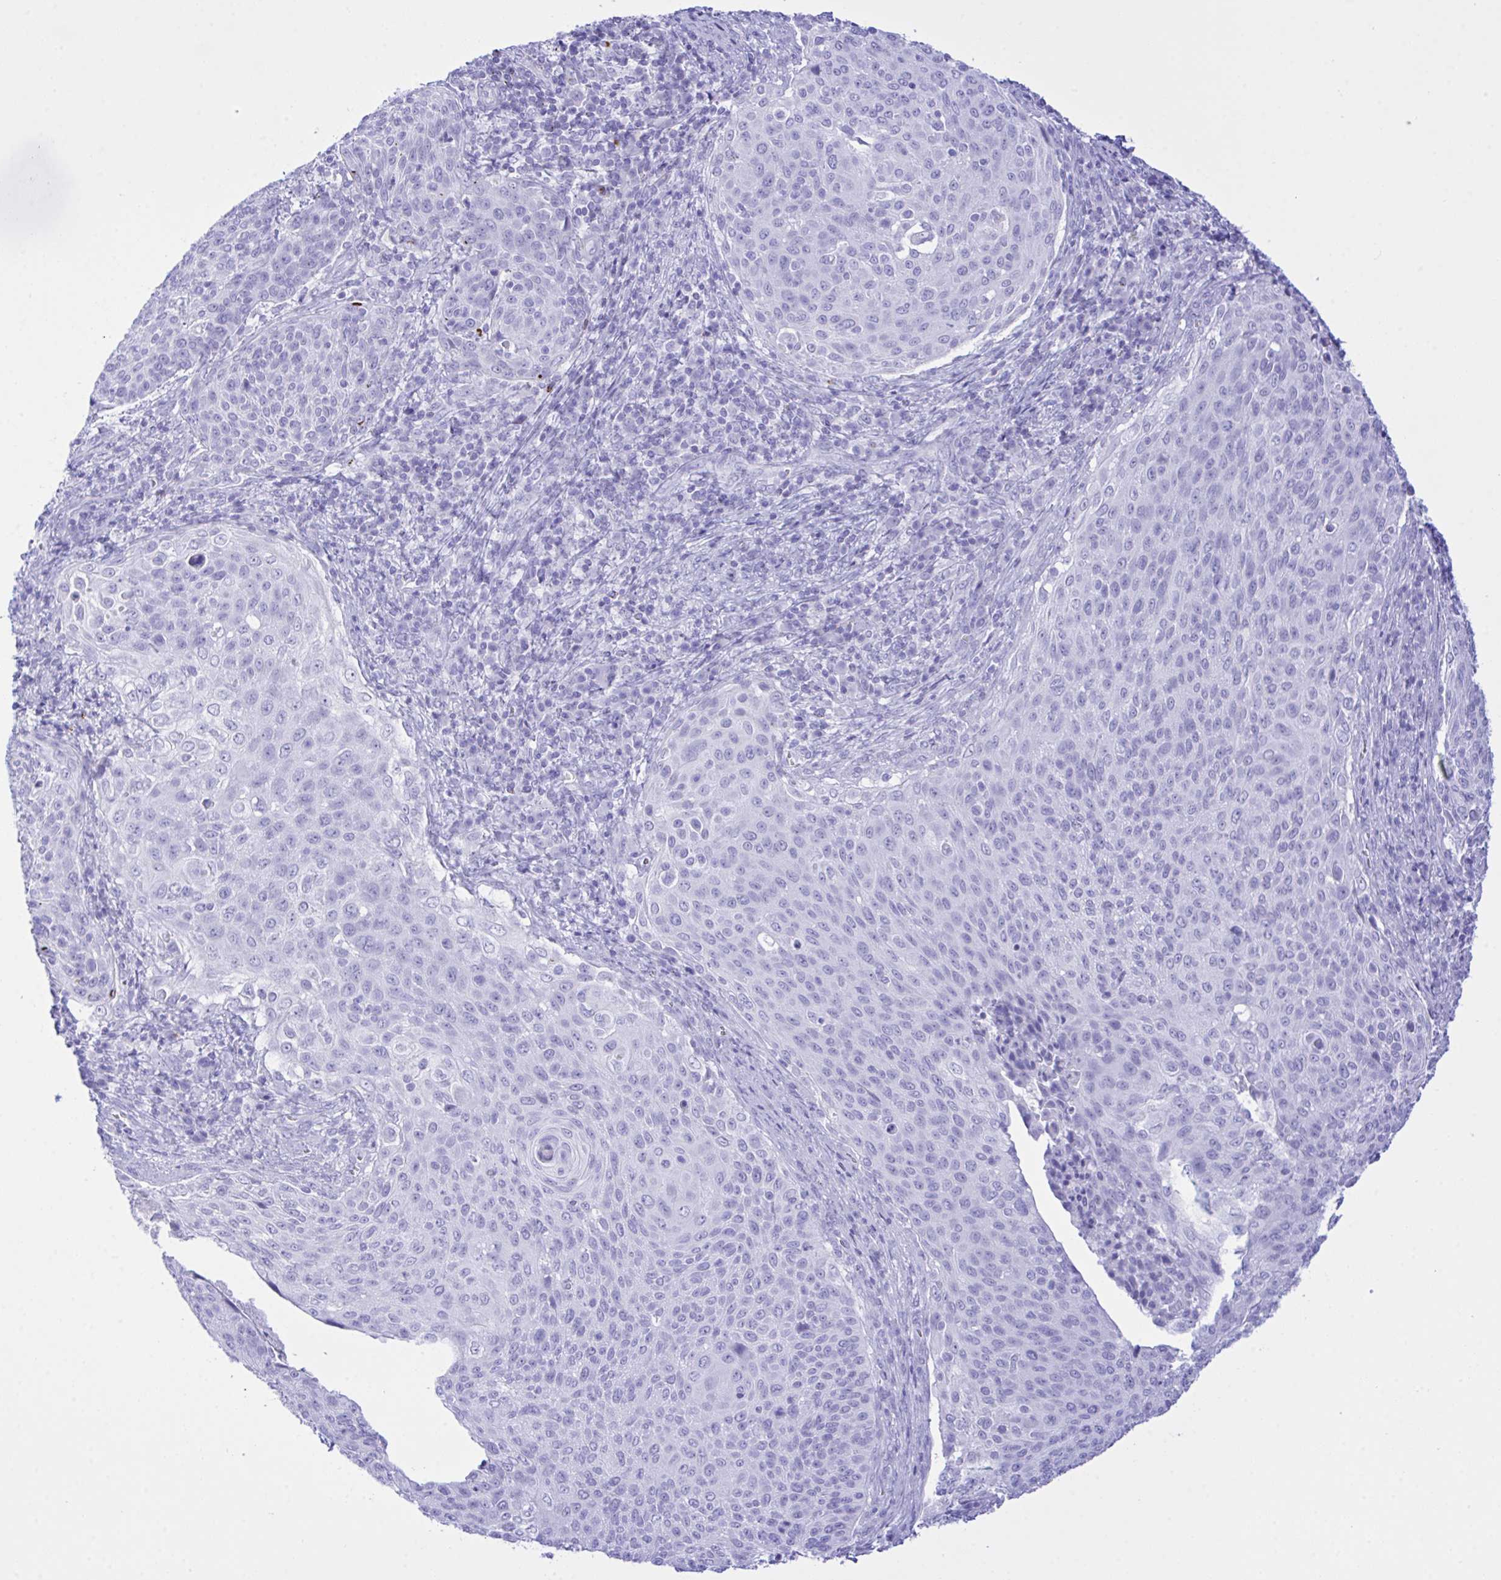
{"staining": {"intensity": "negative", "quantity": "none", "location": "none"}, "tissue": "cervical cancer", "cell_type": "Tumor cells", "image_type": "cancer", "snomed": [{"axis": "morphology", "description": "Squamous cell carcinoma, NOS"}, {"axis": "topography", "description": "Cervix"}], "caption": "Protein analysis of cervical squamous cell carcinoma exhibits no significant expression in tumor cells.", "gene": "SELENOV", "patient": {"sex": "female", "age": 31}}